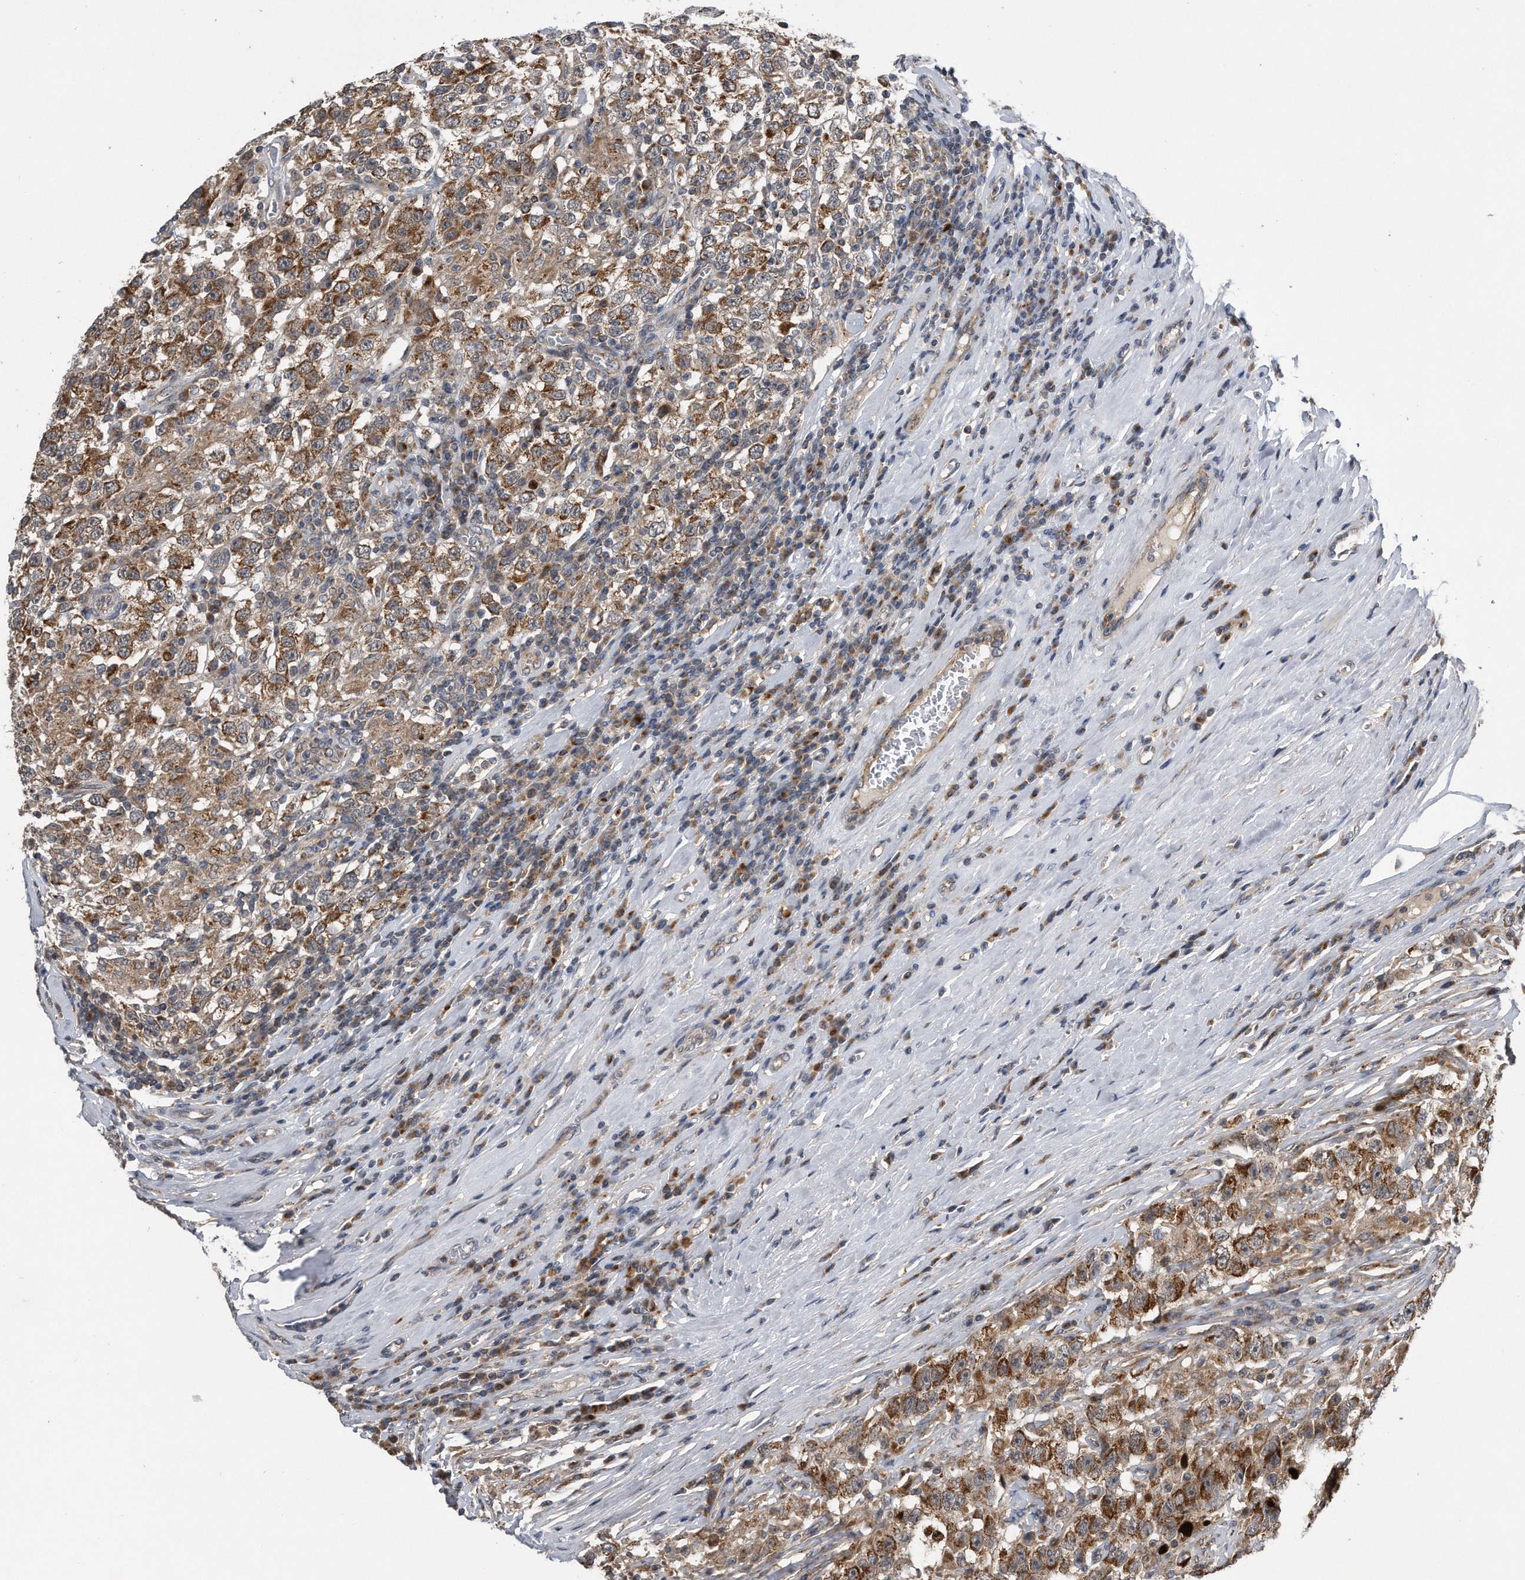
{"staining": {"intensity": "moderate", "quantity": ">75%", "location": "cytoplasmic/membranous"}, "tissue": "testis cancer", "cell_type": "Tumor cells", "image_type": "cancer", "snomed": [{"axis": "morphology", "description": "Seminoma, NOS"}, {"axis": "topography", "description": "Testis"}], "caption": "This image reveals immunohistochemistry staining of human testis cancer (seminoma), with medium moderate cytoplasmic/membranous positivity in about >75% of tumor cells.", "gene": "LYRM4", "patient": {"sex": "male", "age": 41}}